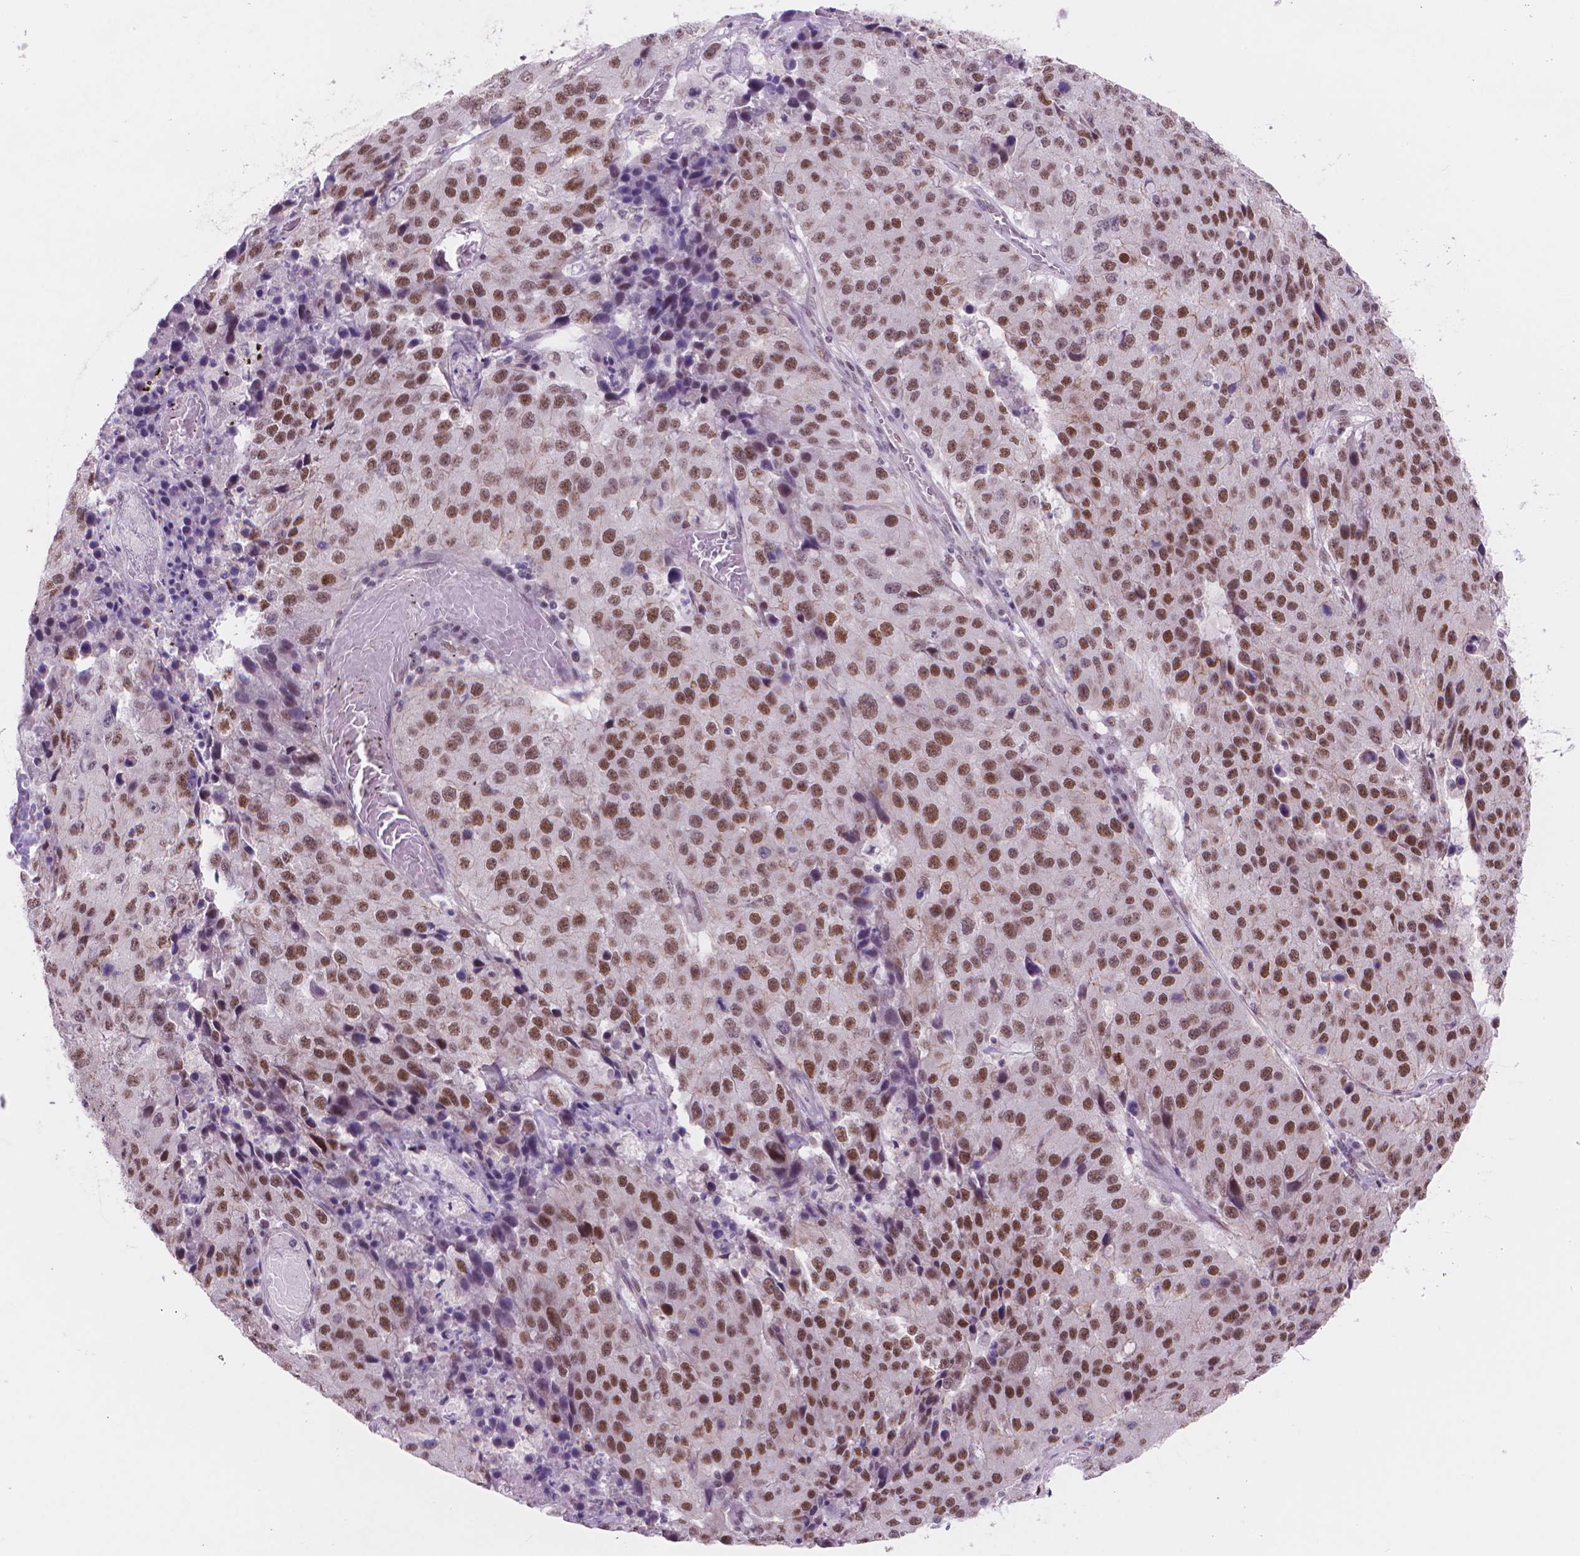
{"staining": {"intensity": "strong", "quantity": ">75%", "location": "nuclear"}, "tissue": "stomach cancer", "cell_type": "Tumor cells", "image_type": "cancer", "snomed": [{"axis": "morphology", "description": "Adenocarcinoma, NOS"}, {"axis": "topography", "description": "Stomach"}], "caption": "Stomach cancer (adenocarcinoma) was stained to show a protein in brown. There is high levels of strong nuclear positivity in about >75% of tumor cells.", "gene": "POLR3D", "patient": {"sex": "male", "age": 71}}